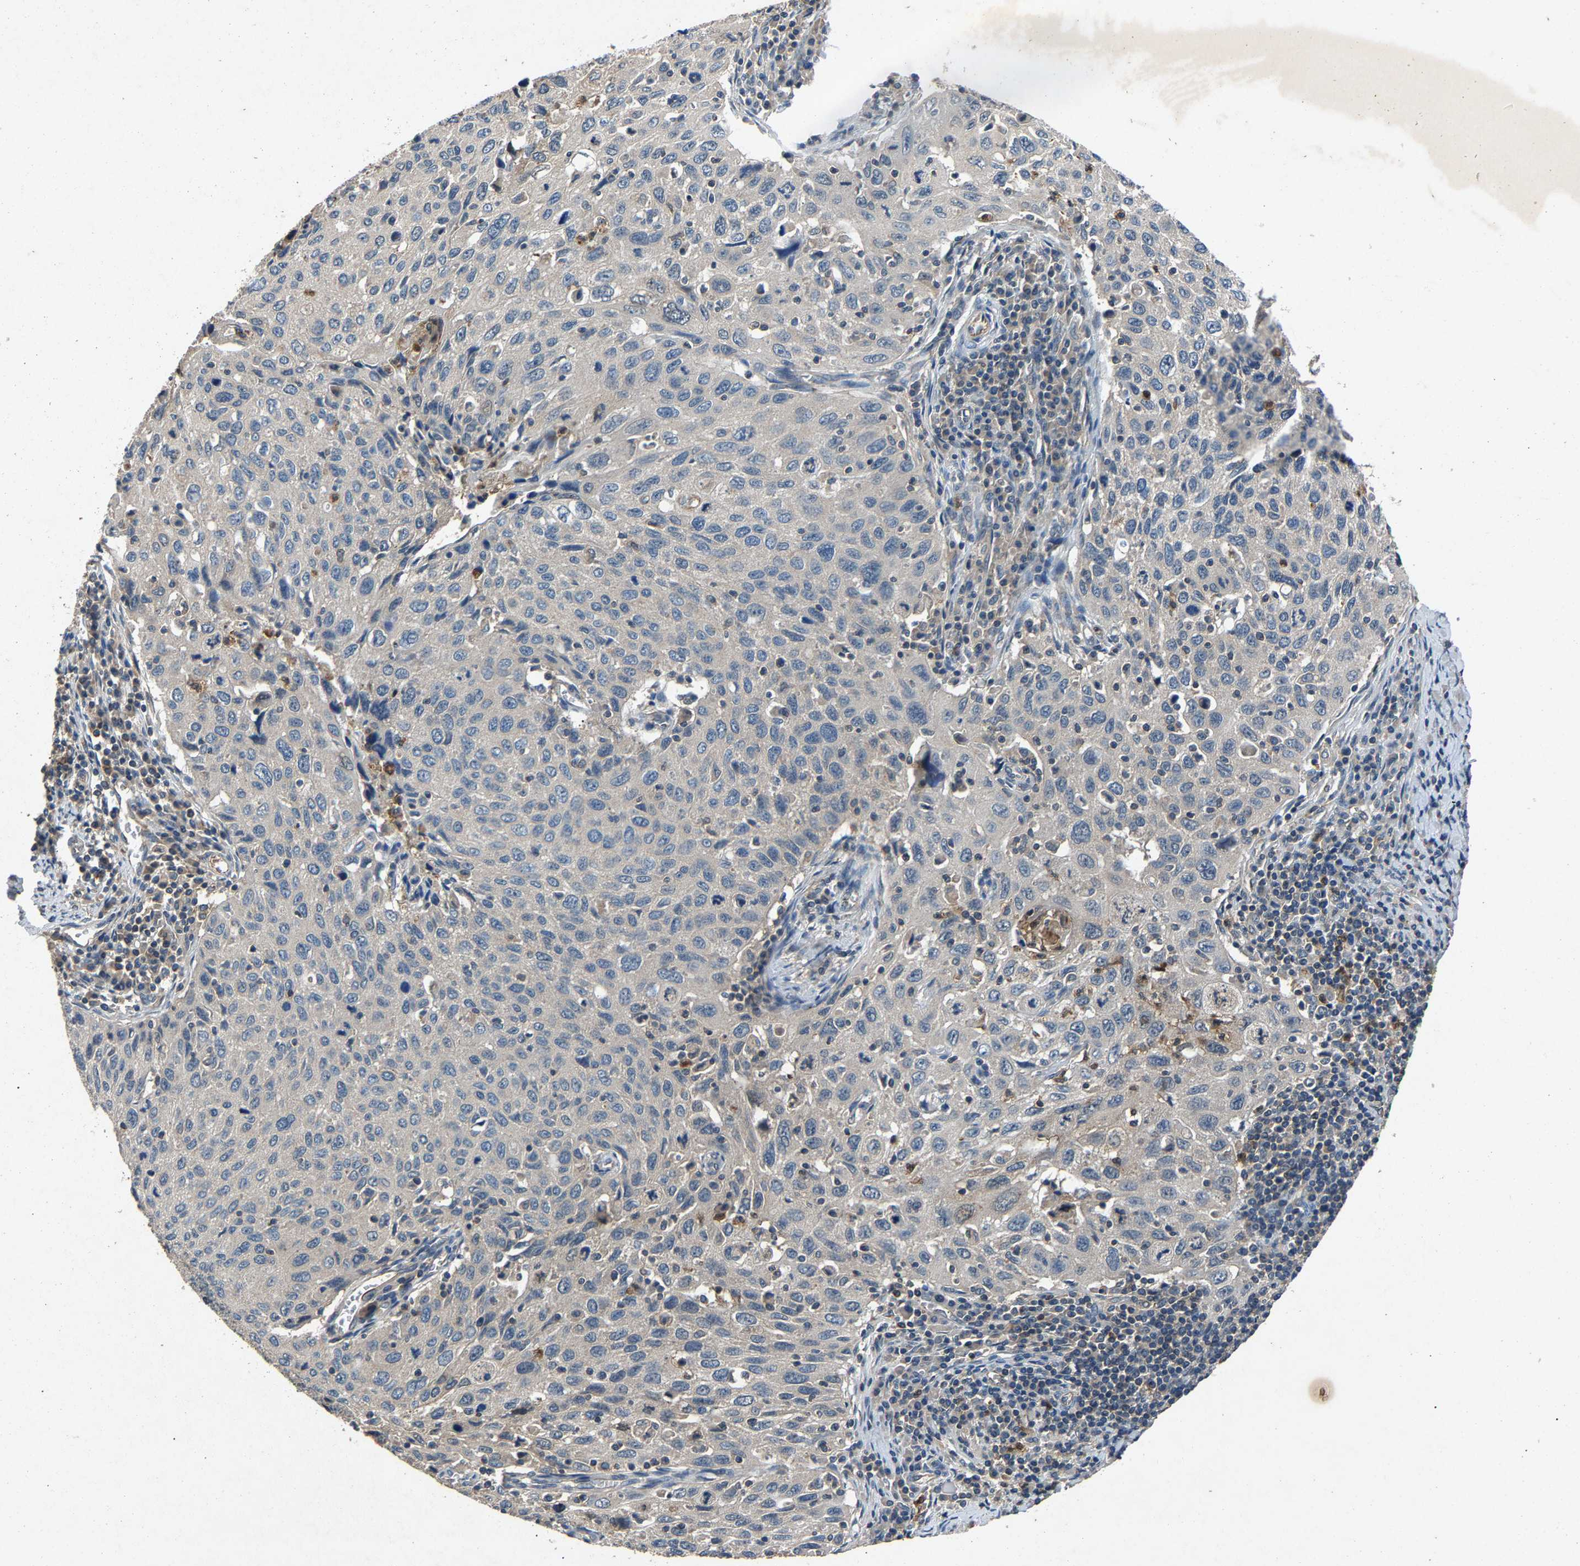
{"staining": {"intensity": "negative", "quantity": "none", "location": "none"}, "tissue": "cervical cancer", "cell_type": "Tumor cells", "image_type": "cancer", "snomed": [{"axis": "morphology", "description": "Squamous cell carcinoma, NOS"}, {"axis": "topography", "description": "Cervix"}], "caption": "Photomicrograph shows no protein staining in tumor cells of cervical cancer tissue.", "gene": "PPID", "patient": {"sex": "female", "age": 53}}